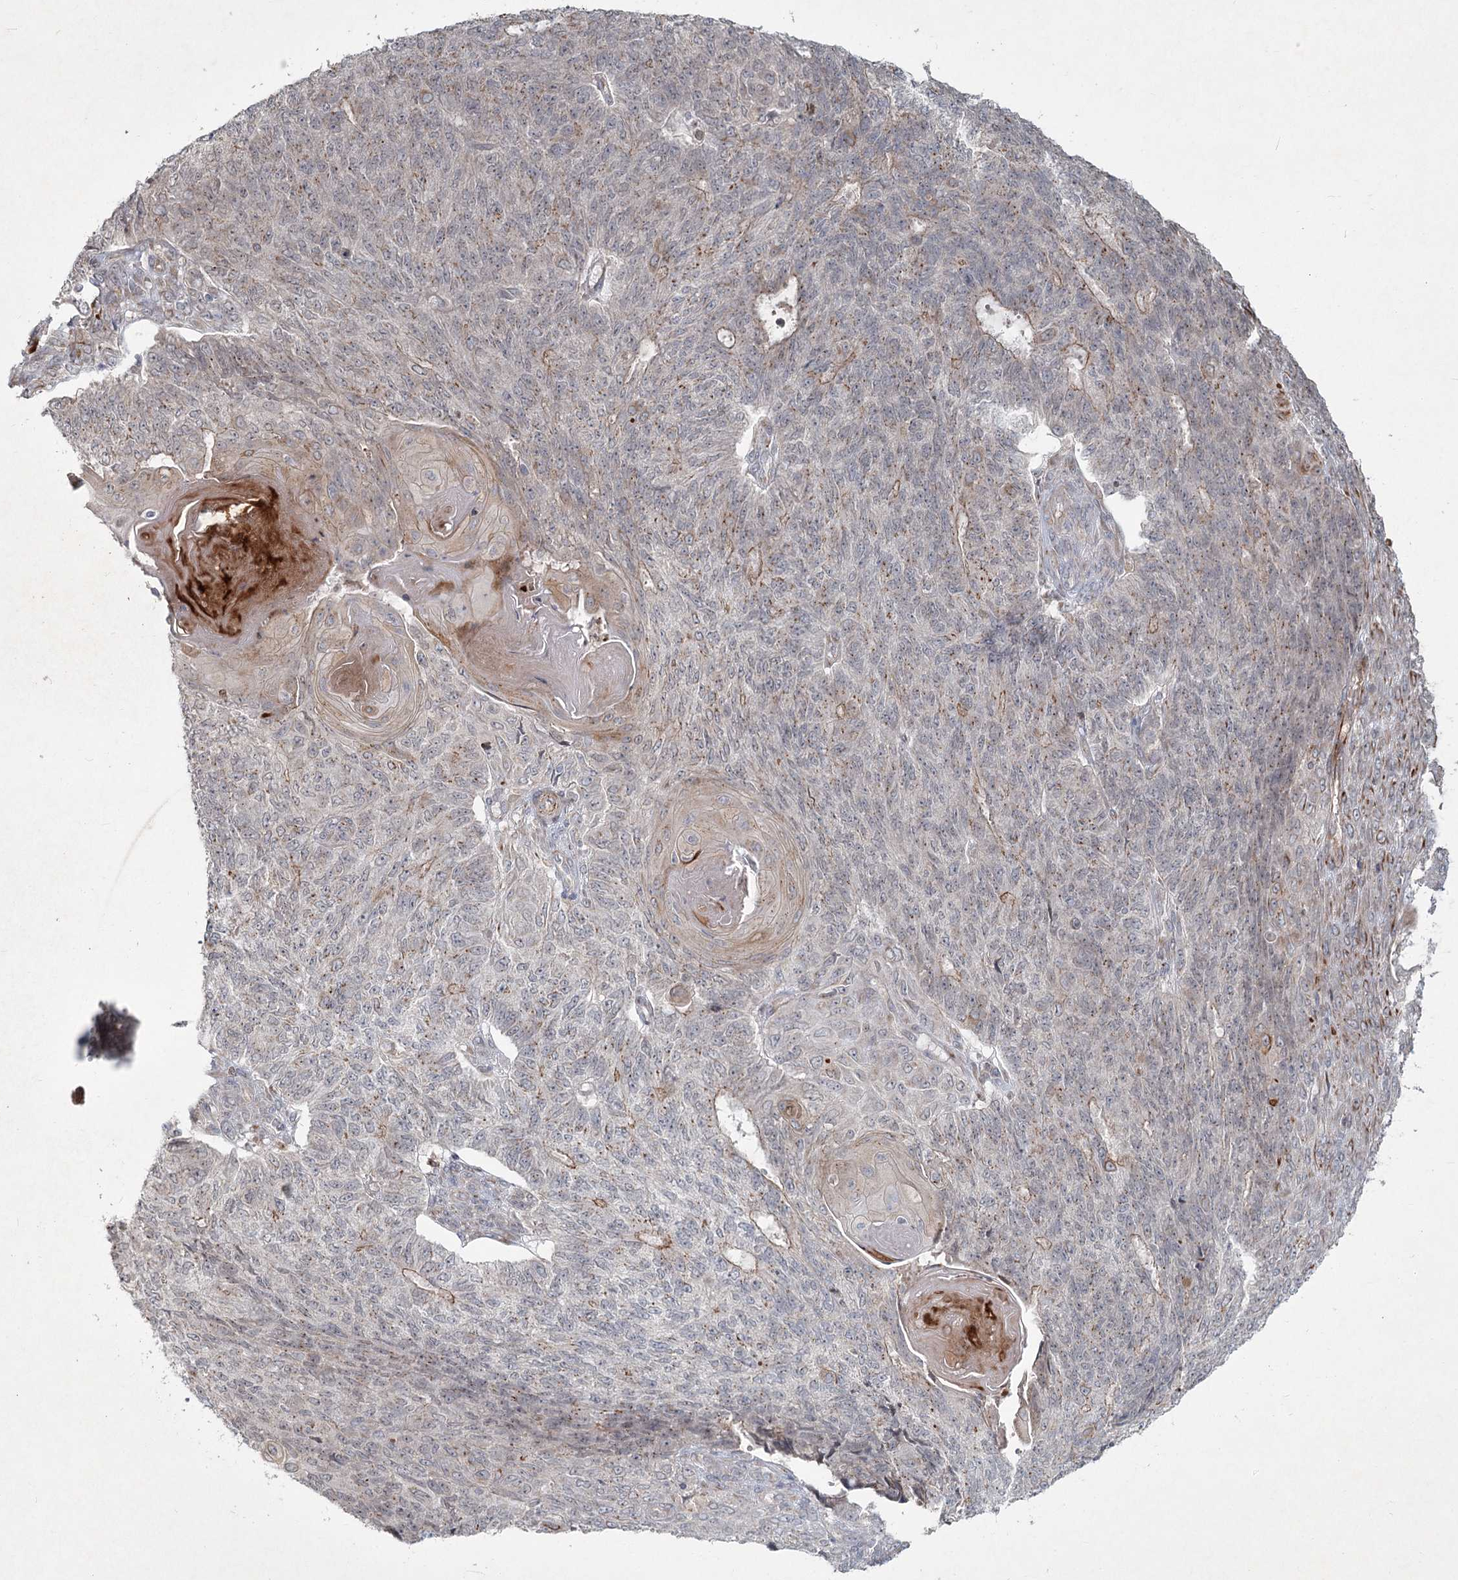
{"staining": {"intensity": "moderate", "quantity": "<25%", "location": "cytoplasmic/membranous"}, "tissue": "endometrial cancer", "cell_type": "Tumor cells", "image_type": "cancer", "snomed": [{"axis": "morphology", "description": "Adenocarcinoma, NOS"}, {"axis": "topography", "description": "Endometrium"}], "caption": "An IHC photomicrograph of tumor tissue is shown. Protein staining in brown shows moderate cytoplasmic/membranous positivity in endometrial cancer within tumor cells.", "gene": "LRP2BP", "patient": {"sex": "female", "age": 32}}